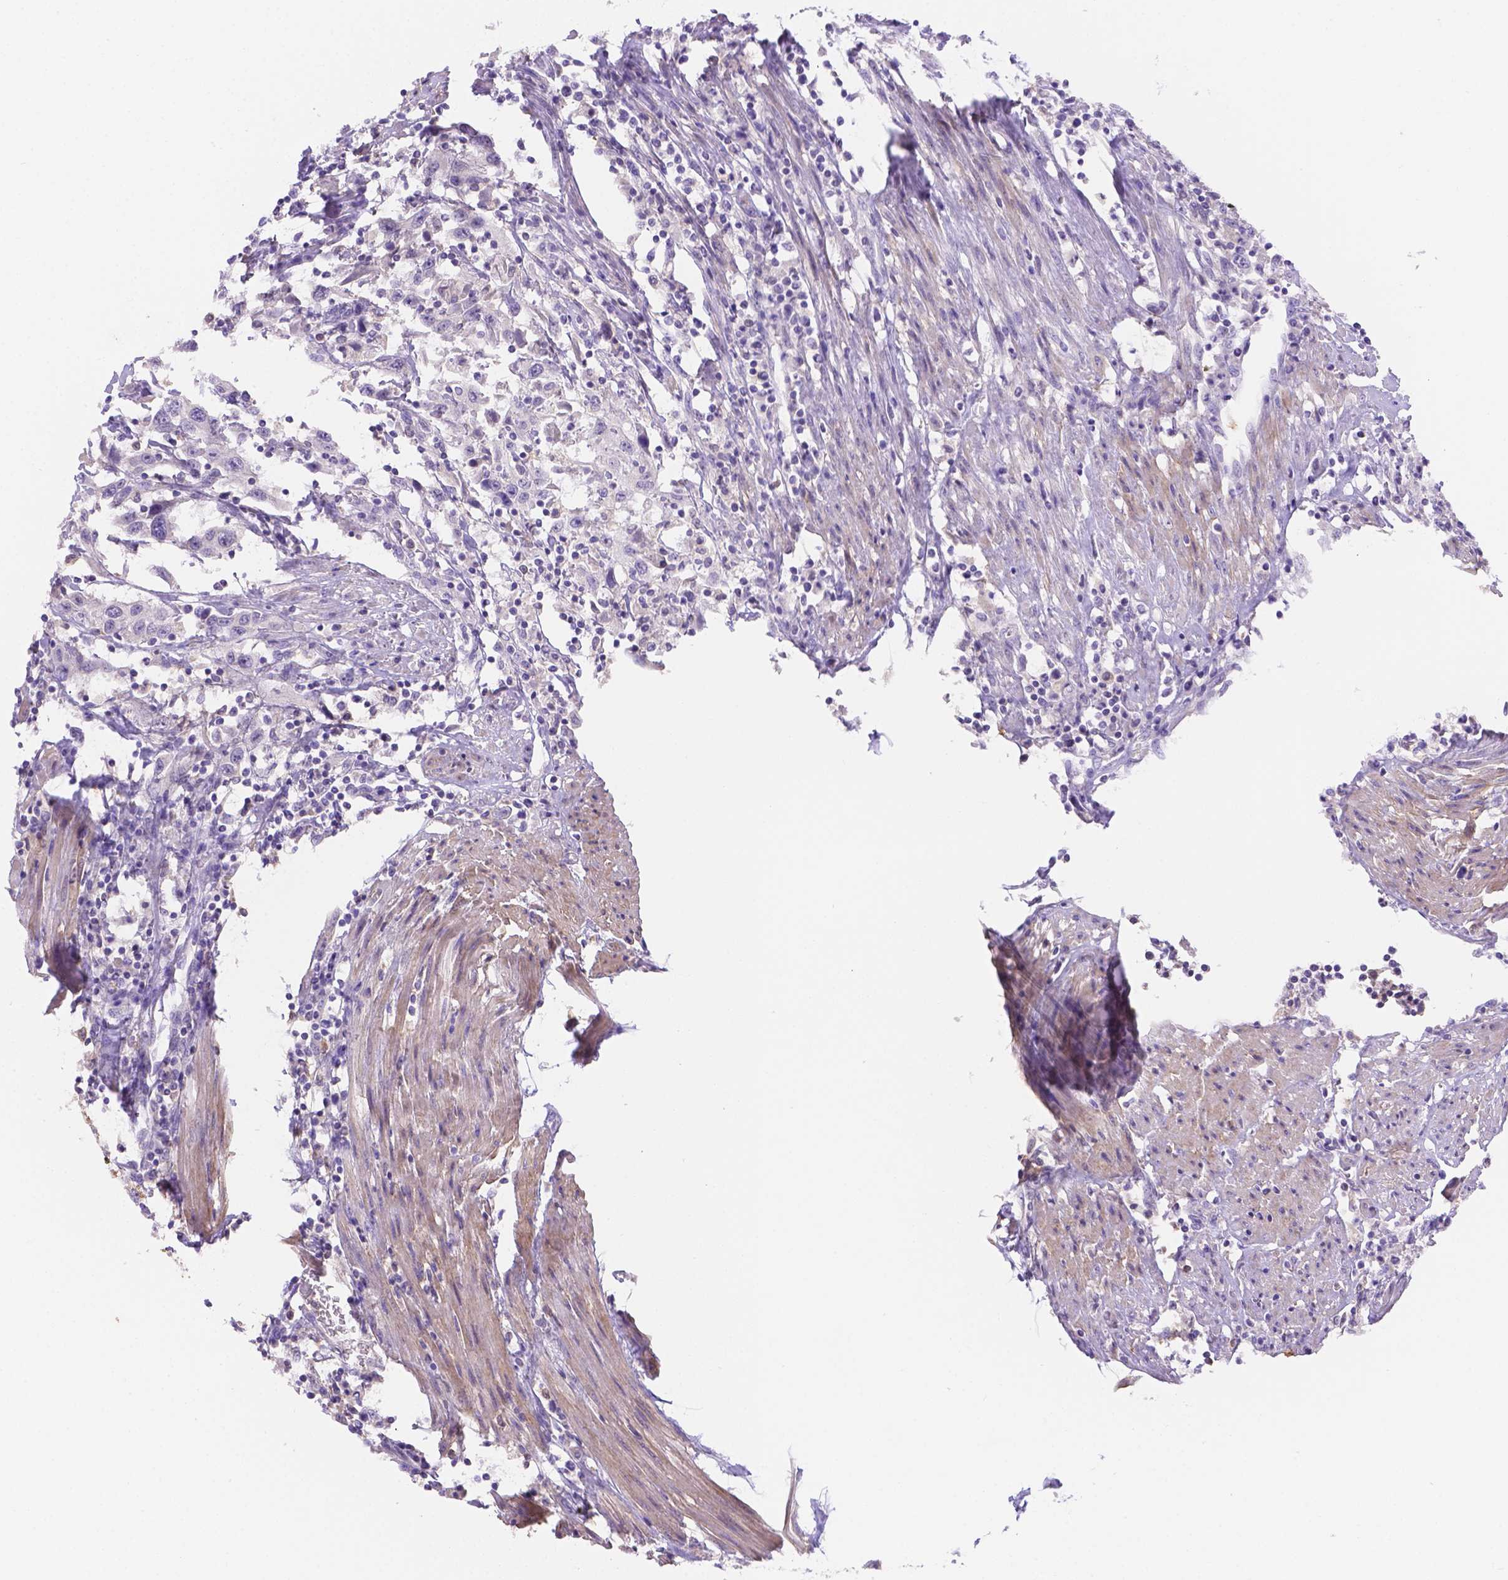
{"staining": {"intensity": "negative", "quantity": "none", "location": "none"}, "tissue": "urothelial cancer", "cell_type": "Tumor cells", "image_type": "cancer", "snomed": [{"axis": "morphology", "description": "Urothelial carcinoma, High grade"}, {"axis": "topography", "description": "Urinary bladder"}], "caption": "IHC micrograph of neoplastic tissue: human urothelial cancer stained with DAB (3,3'-diaminobenzidine) reveals no significant protein staining in tumor cells. The staining is performed using DAB (3,3'-diaminobenzidine) brown chromogen with nuclei counter-stained in using hematoxylin.", "gene": "NXPE2", "patient": {"sex": "male", "age": 61}}